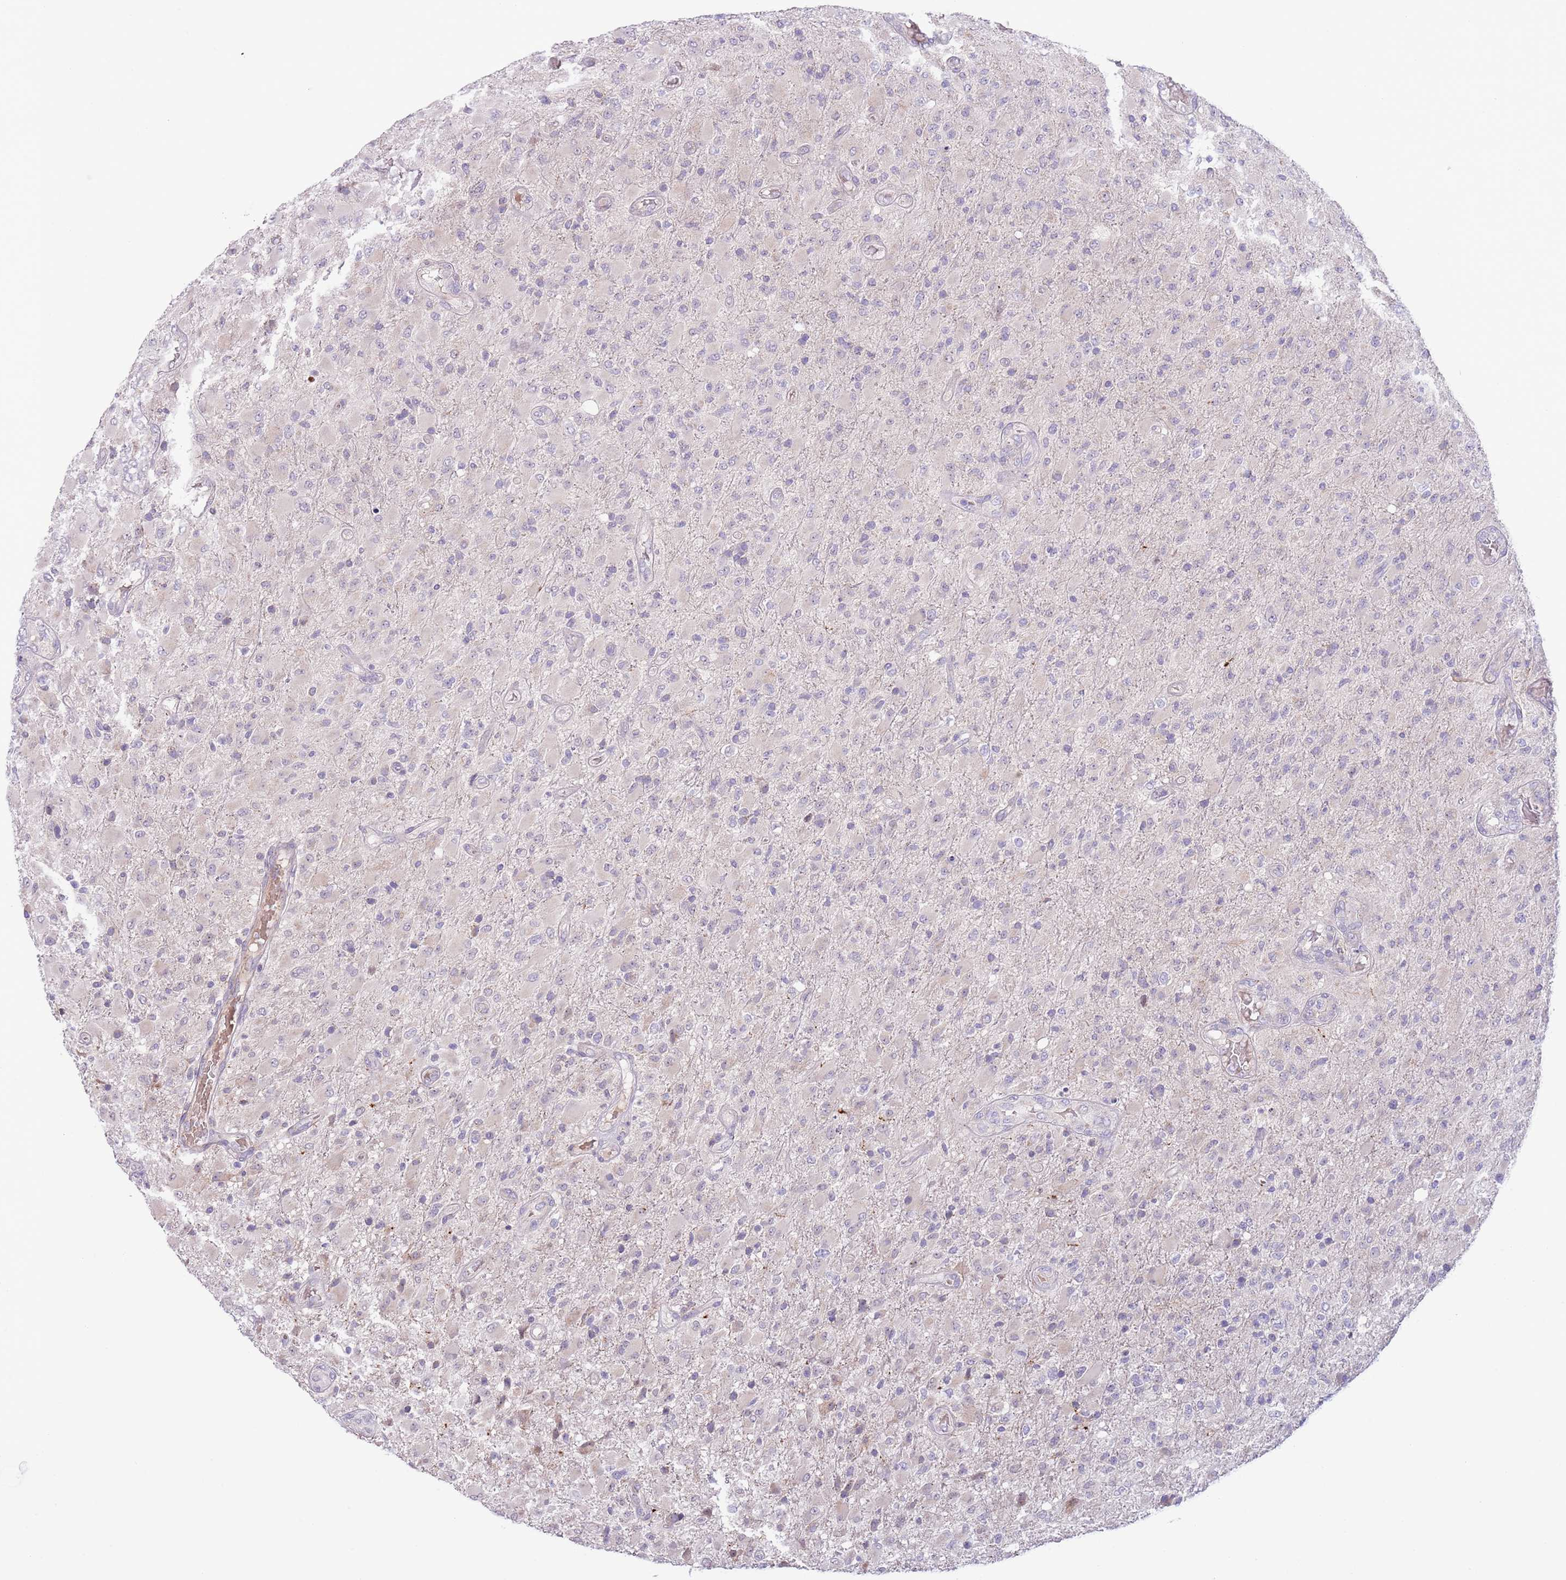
{"staining": {"intensity": "negative", "quantity": "none", "location": "none"}, "tissue": "glioma", "cell_type": "Tumor cells", "image_type": "cancer", "snomed": [{"axis": "morphology", "description": "Glioma, malignant, Low grade"}, {"axis": "topography", "description": "Brain"}], "caption": "This is an immunohistochemistry (IHC) image of glioma. There is no positivity in tumor cells.", "gene": "AP1S2", "patient": {"sex": "male", "age": 65}}